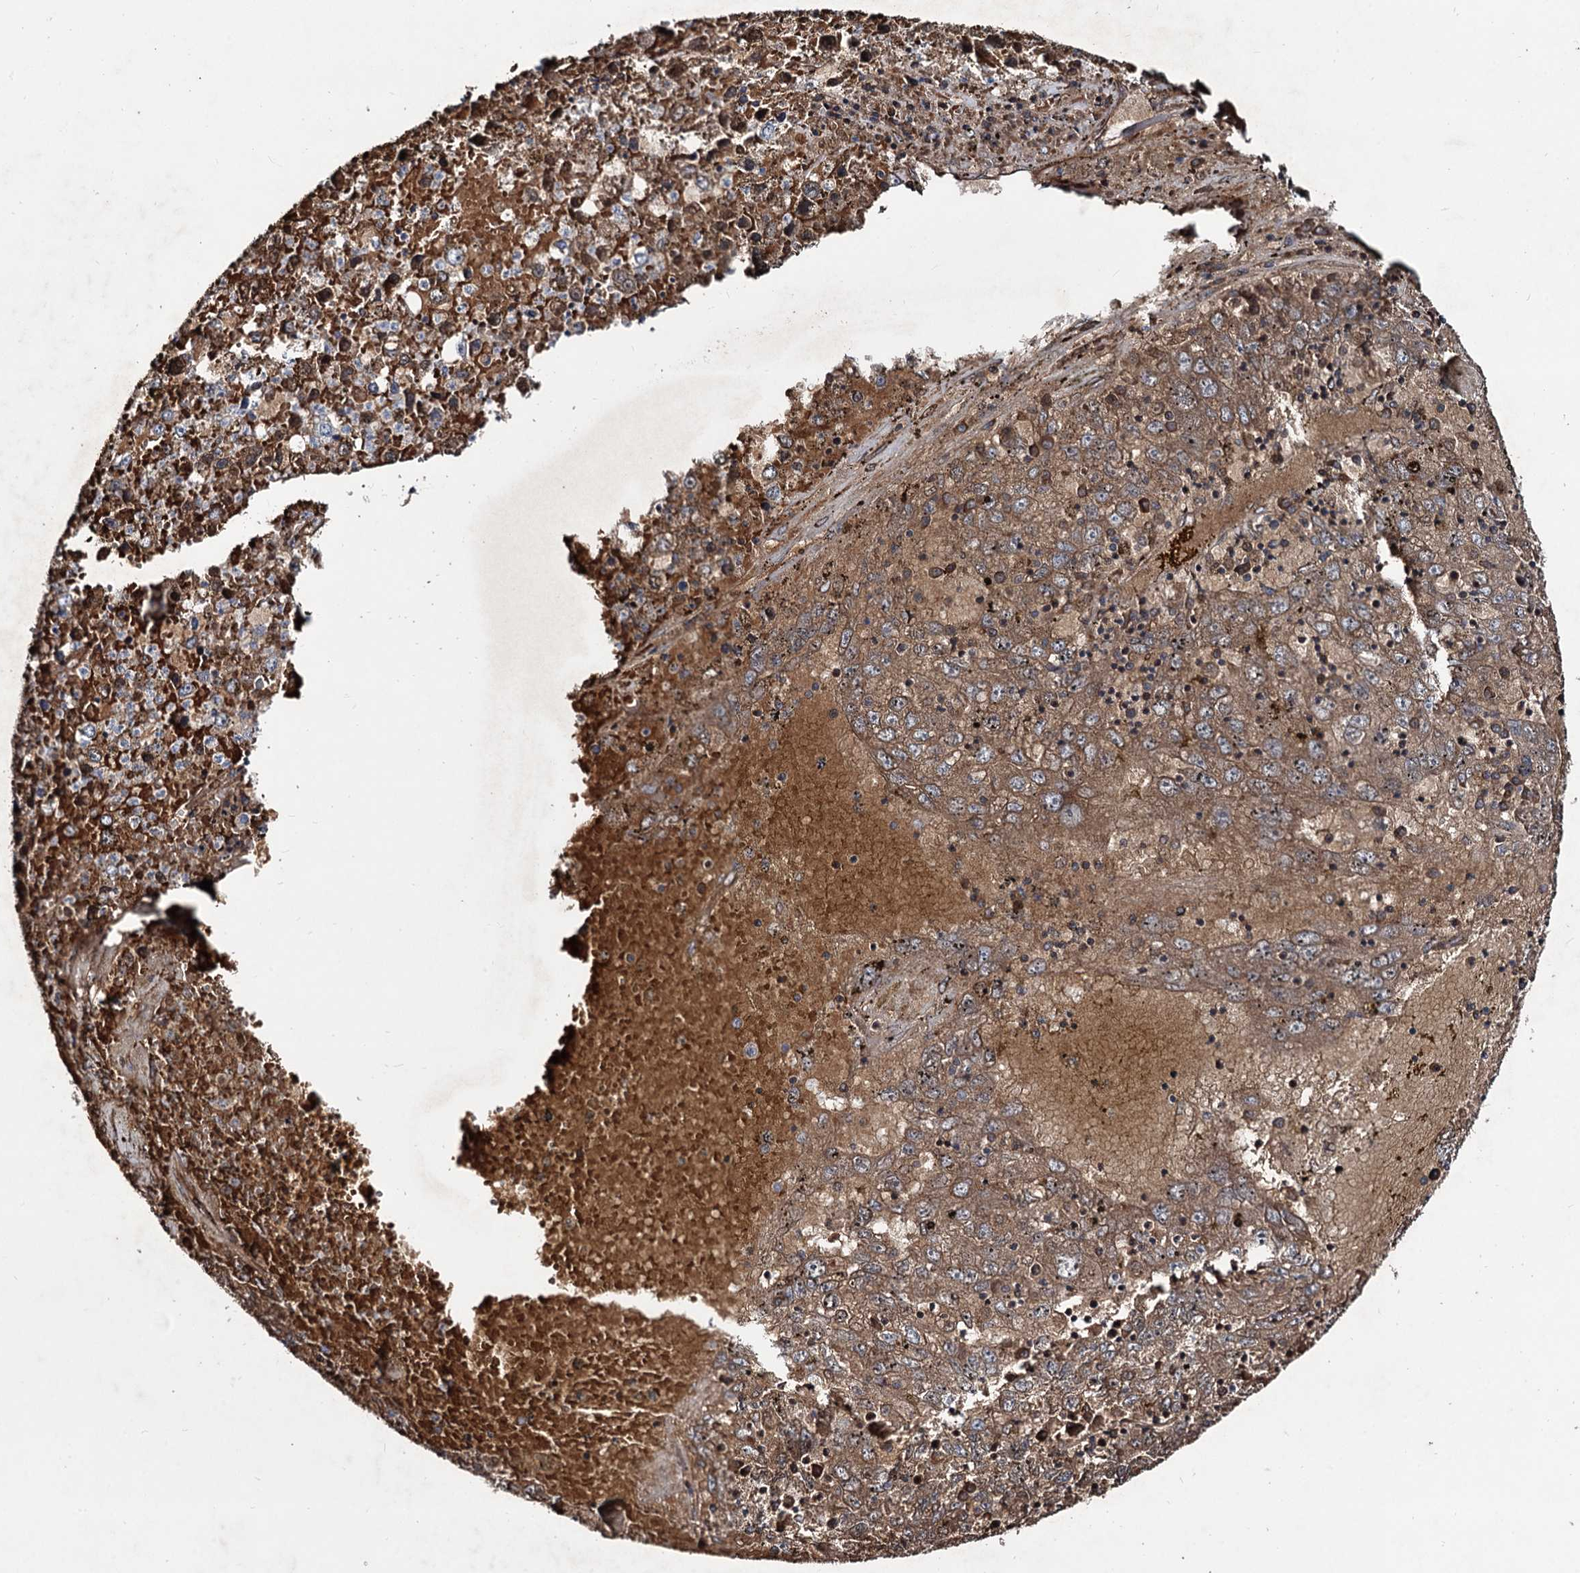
{"staining": {"intensity": "moderate", "quantity": "25%-75%", "location": "cytoplasmic/membranous"}, "tissue": "liver cancer", "cell_type": "Tumor cells", "image_type": "cancer", "snomed": [{"axis": "morphology", "description": "Carcinoma, Hepatocellular, NOS"}, {"axis": "topography", "description": "Liver"}], "caption": "A medium amount of moderate cytoplasmic/membranous staining is seen in about 25%-75% of tumor cells in liver cancer tissue.", "gene": "RNF6", "patient": {"sex": "male", "age": 49}}